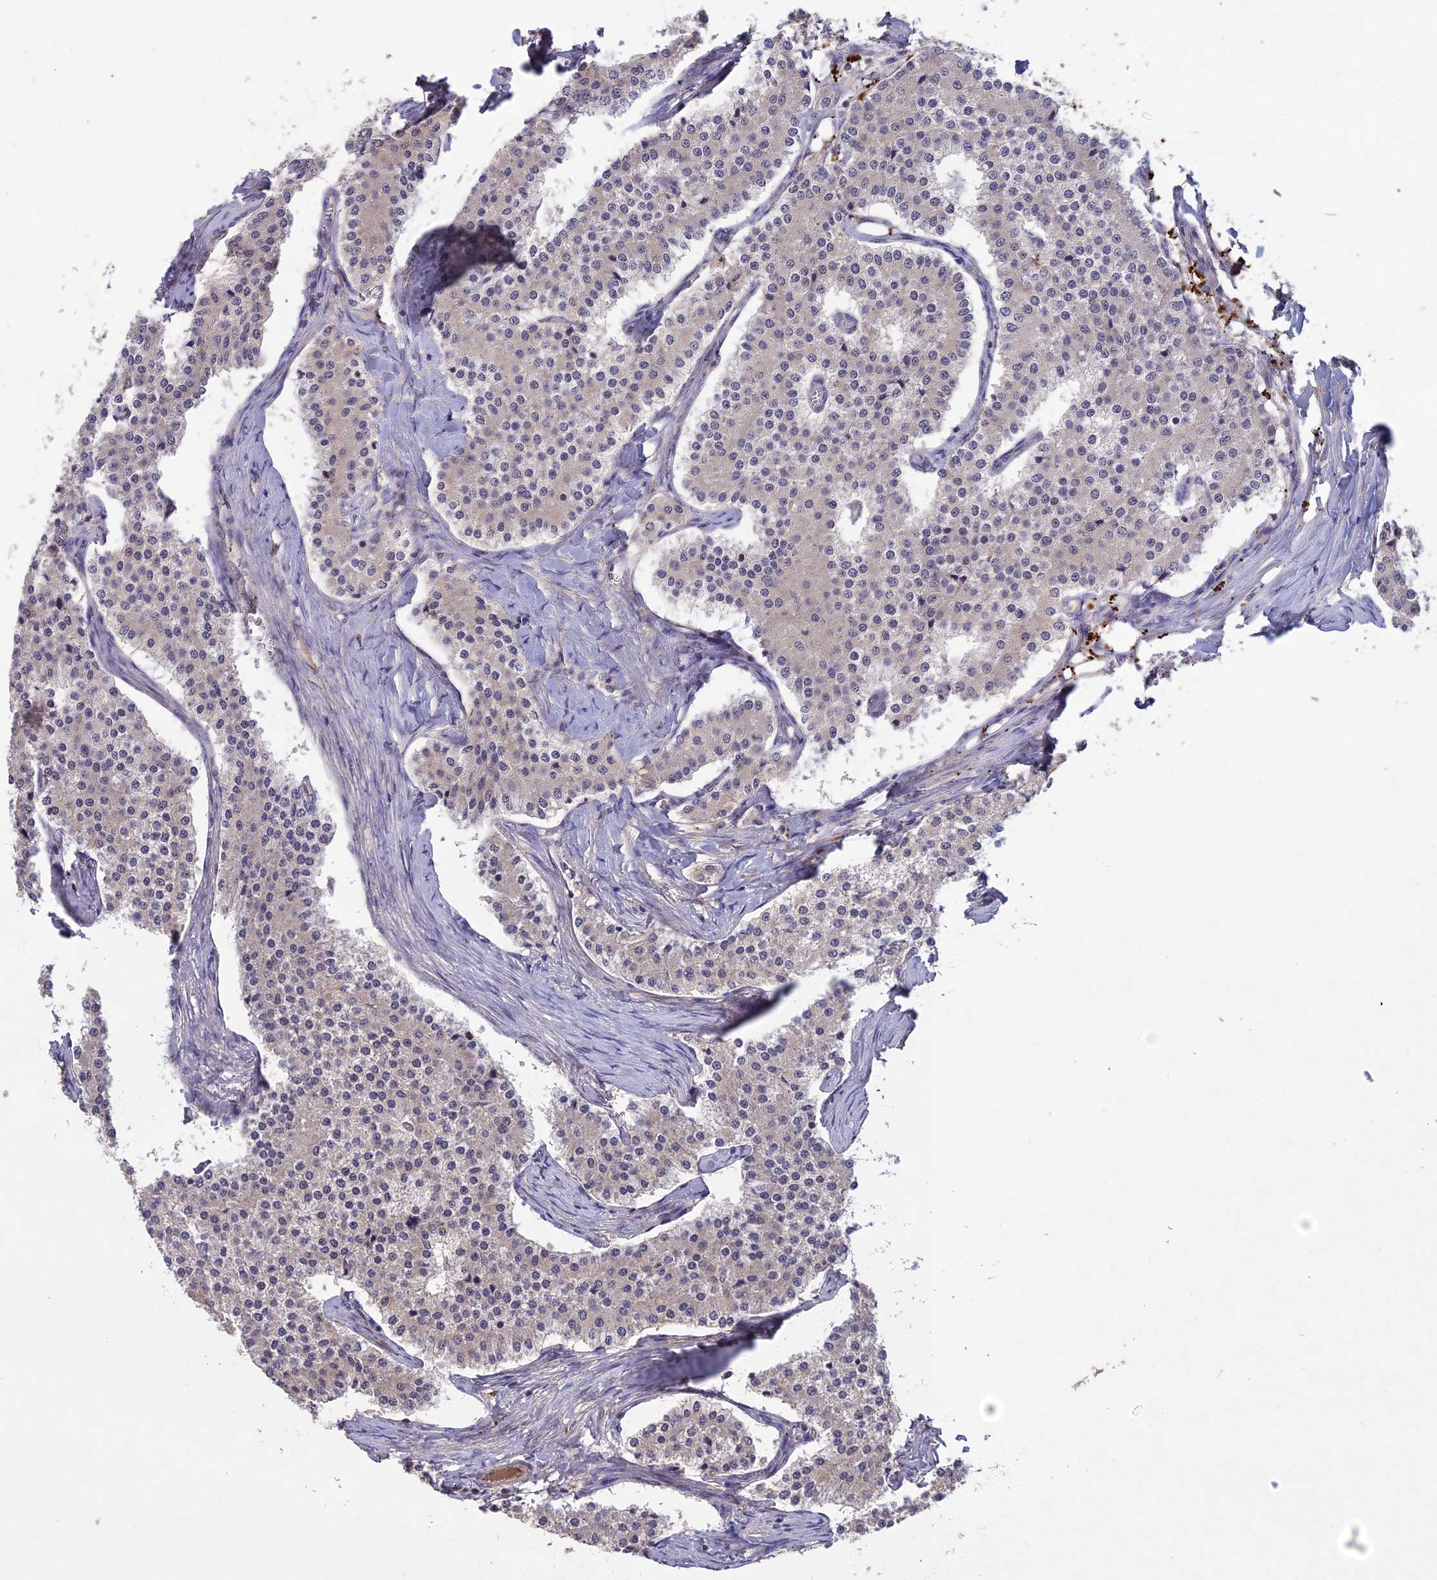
{"staining": {"intensity": "negative", "quantity": "none", "location": "none"}, "tissue": "carcinoid", "cell_type": "Tumor cells", "image_type": "cancer", "snomed": [{"axis": "morphology", "description": "Carcinoid, malignant, NOS"}, {"axis": "topography", "description": "Colon"}], "caption": "There is no significant expression in tumor cells of carcinoid. (DAB immunohistochemistry (IHC), high magnification).", "gene": "ADO", "patient": {"sex": "female", "age": 52}}